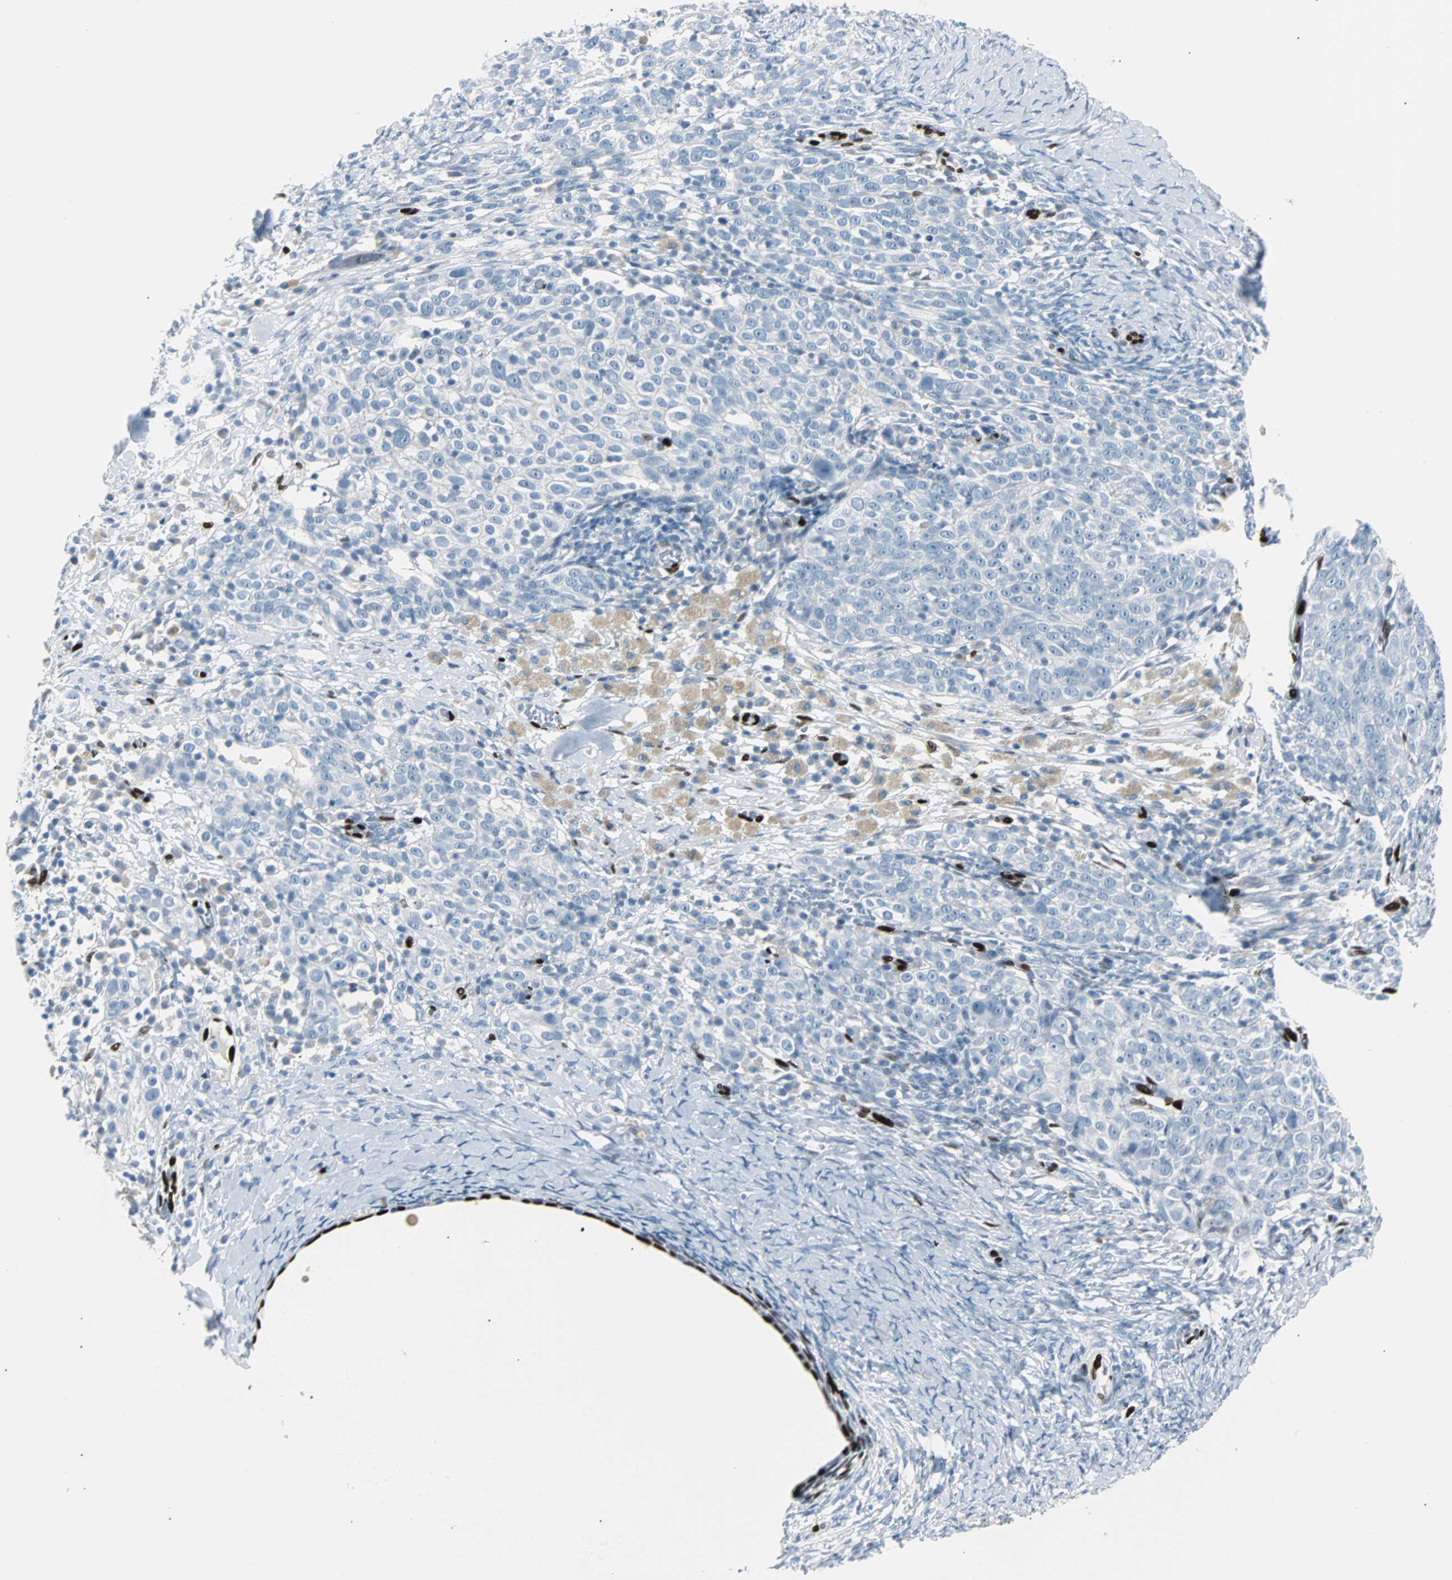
{"staining": {"intensity": "negative", "quantity": "none", "location": "none"}, "tissue": "ovarian cancer", "cell_type": "Tumor cells", "image_type": "cancer", "snomed": [{"axis": "morphology", "description": "Normal tissue, NOS"}, {"axis": "morphology", "description": "Cystadenocarcinoma, serous, NOS"}, {"axis": "topography", "description": "Ovary"}], "caption": "Tumor cells show no significant protein positivity in serous cystadenocarcinoma (ovarian).", "gene": "IL33", "patient": {"sex": "female", "age": 62}}